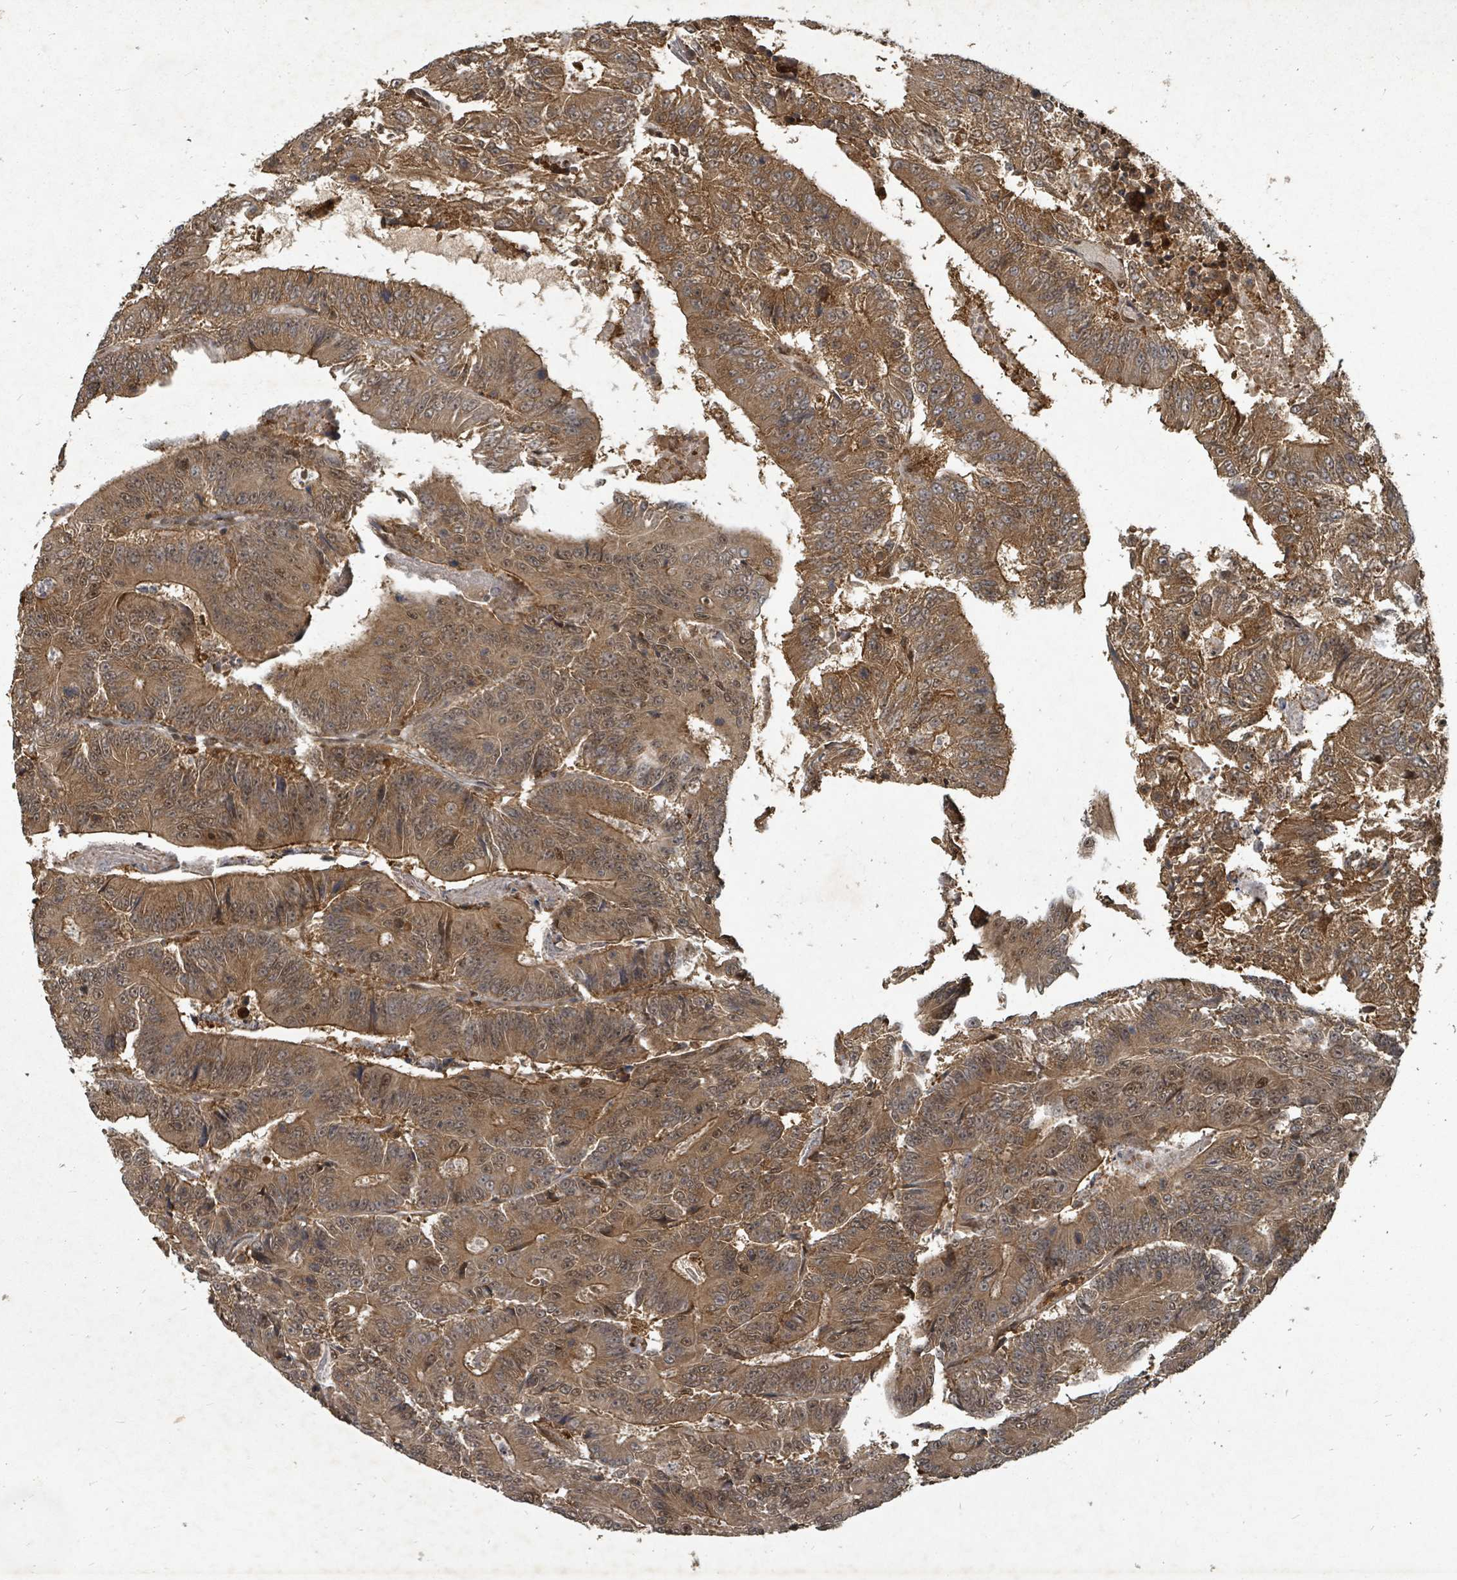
{"staining": {"intensity": "moderate", "quantity": ">75%", "location": "cytoplasmic/membranous,nuclear"}, "tissue": "colorectal cancer", "cell_type": "Tumor cells", "image_type": "cancer", "snomed": [{"axis": "morphology", "description": "Adenocarcinoma, NOS"}, {"axis": "topography", "description": "Colon"}], "caption": "IHC image of human adenocarcinoma (colorectal) stained for a protein (brown), which shows medium levels of moderate cytoplasmic/membranous and nuclear expression in approximately >75% of tumor cells.", "gene": "KDM4E", "patient": {"sex": "male", "age": 83}}